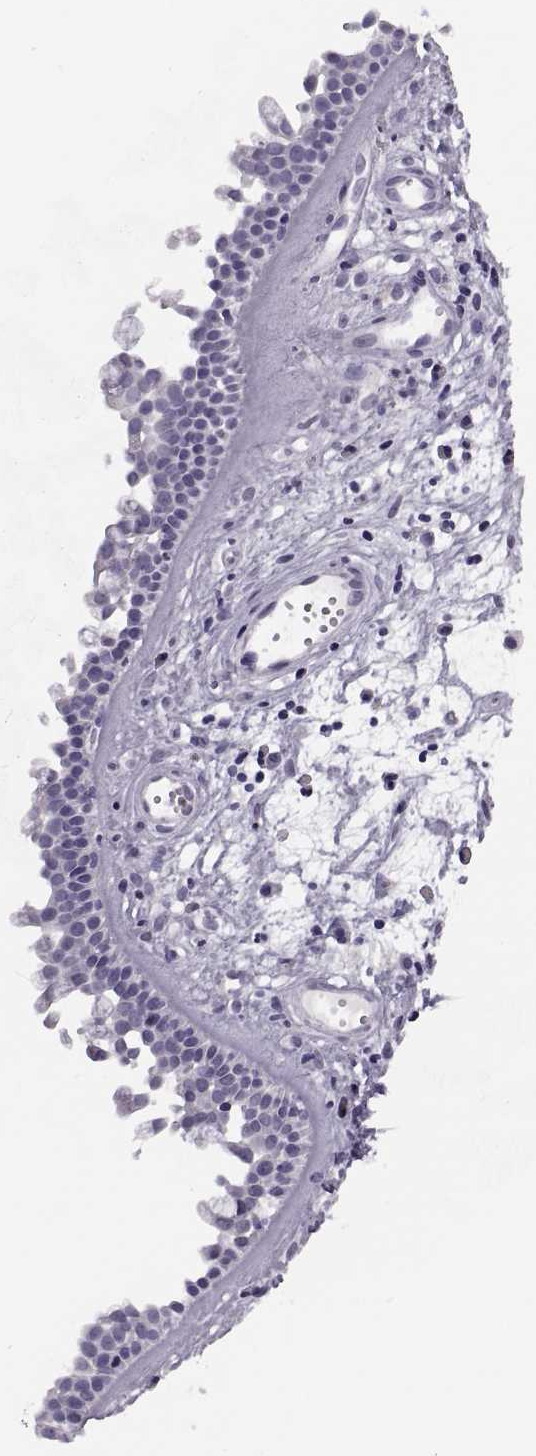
{"staining": {"intensity": "negative", "quantity": "none", "location": "none"}, "tissue": "nasopharynx", "cell_type": "Respiratory epithelial cells", "image_type": "normal", "snomed": [{"axis": "morphology", "description": "Normal tissue, NOS"}, {"axis": "topography", "description": "Nasopharynx"}], "caption": "High magnification brightfield microscopy of normal nasopharynx stained with DAB (3,3'-diaminobenzidine) (brown) and counterstained with hematoxylin (blue): respiratory epithelial cells show no significant positivity.", "gene": "TBC1D3B", "patient": {"sex": "female", "age": 68}}